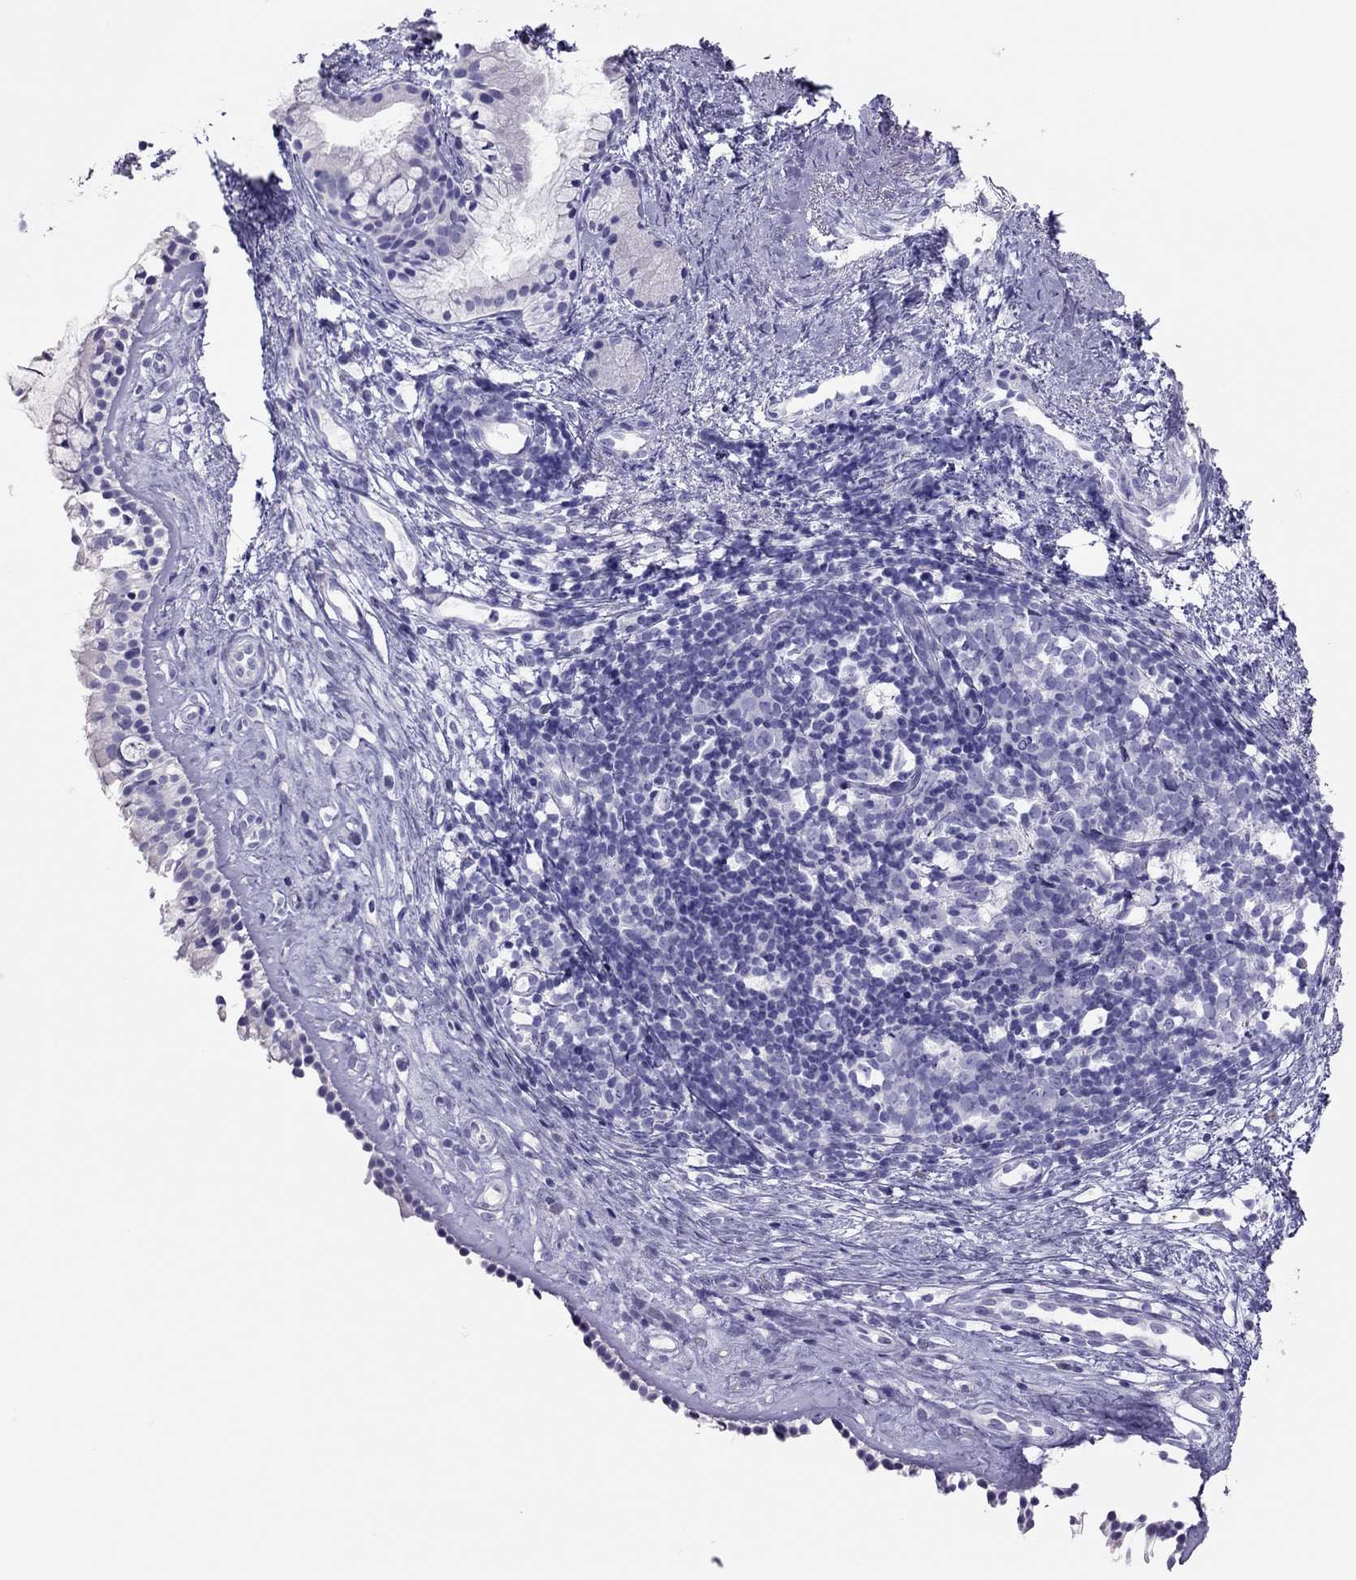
{"staining": {"intensity": "negative", "quantity": "none", "location": "none"}, "tissue": "nasopharynx", "cell_type": "Respiratory epithelial cells", "image_type": "normal", "snomed": [{"axis": "morphology", "description": "Normal tissue, NOS"}, {"axis": "topography", "description": "Nasopharynx"}], "caption": "This is an immunohistochemistry photomicrograph of benign nasopharynx. There is no positivity in respiratory epithelial cells.", "gene": "TSHB", "patient": {"sex": "female", "age": 52}}